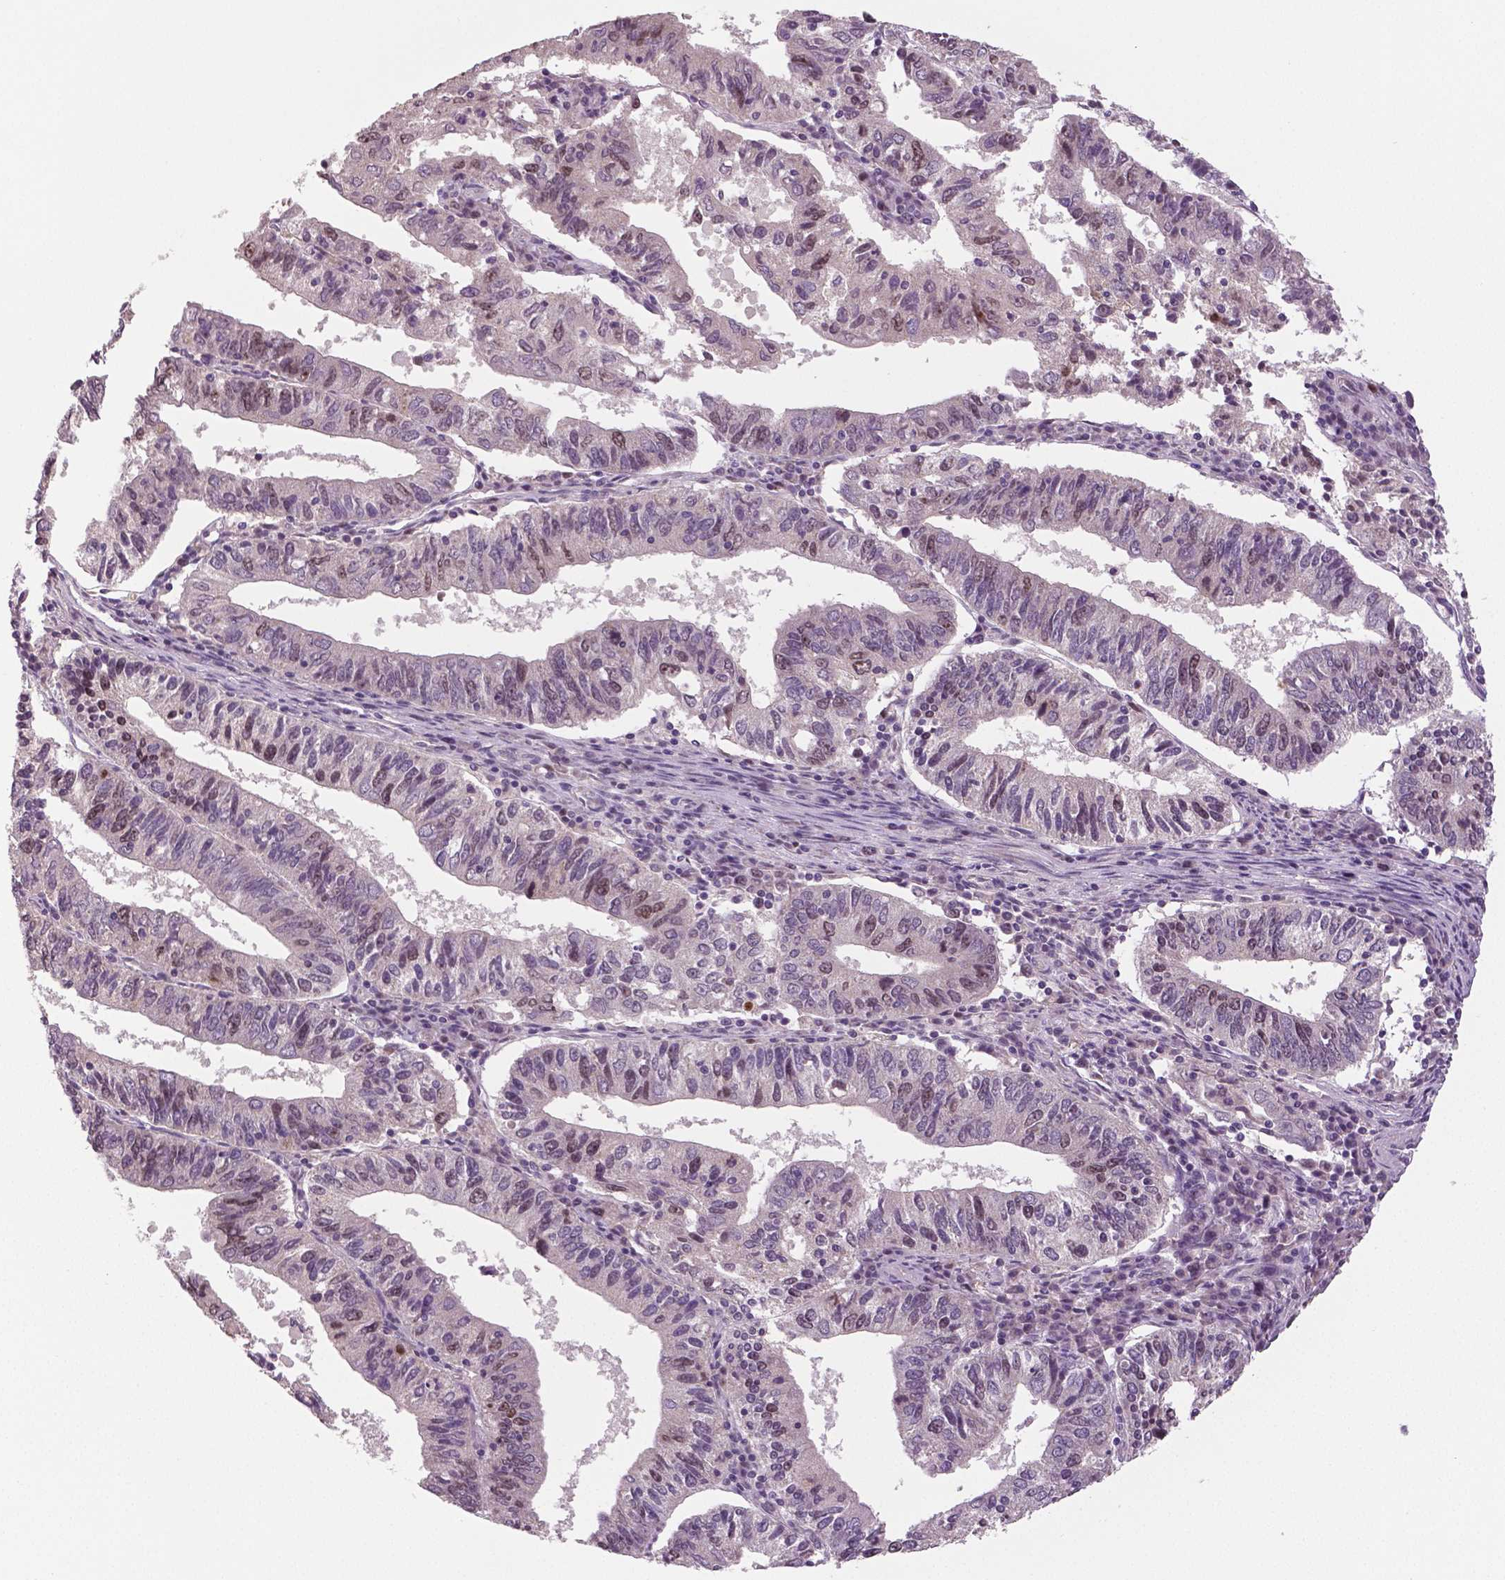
{"staining": {"intensity": "moderate", "quantity": "<25%", "location": "nuclear"}, "tissue": "endometrial cancer", "cell_type": "Tumor cells", "image_type": "cancer", "snomed": [{"axis": "morphology", "description": "Adenocarcinoma, NOS"}, {"axis": "topography", "description": "Endometrium"}], "caption": "Tumor cells show low levels of moderate nuclear positivity in approximately <25% of cells in human endometrial adenocarcinoma. (brown staining indicates protein expression, while blue staining denotes nuclei).", "gene": "MKI67", "patient": {"sex": "female", "age": 82}}